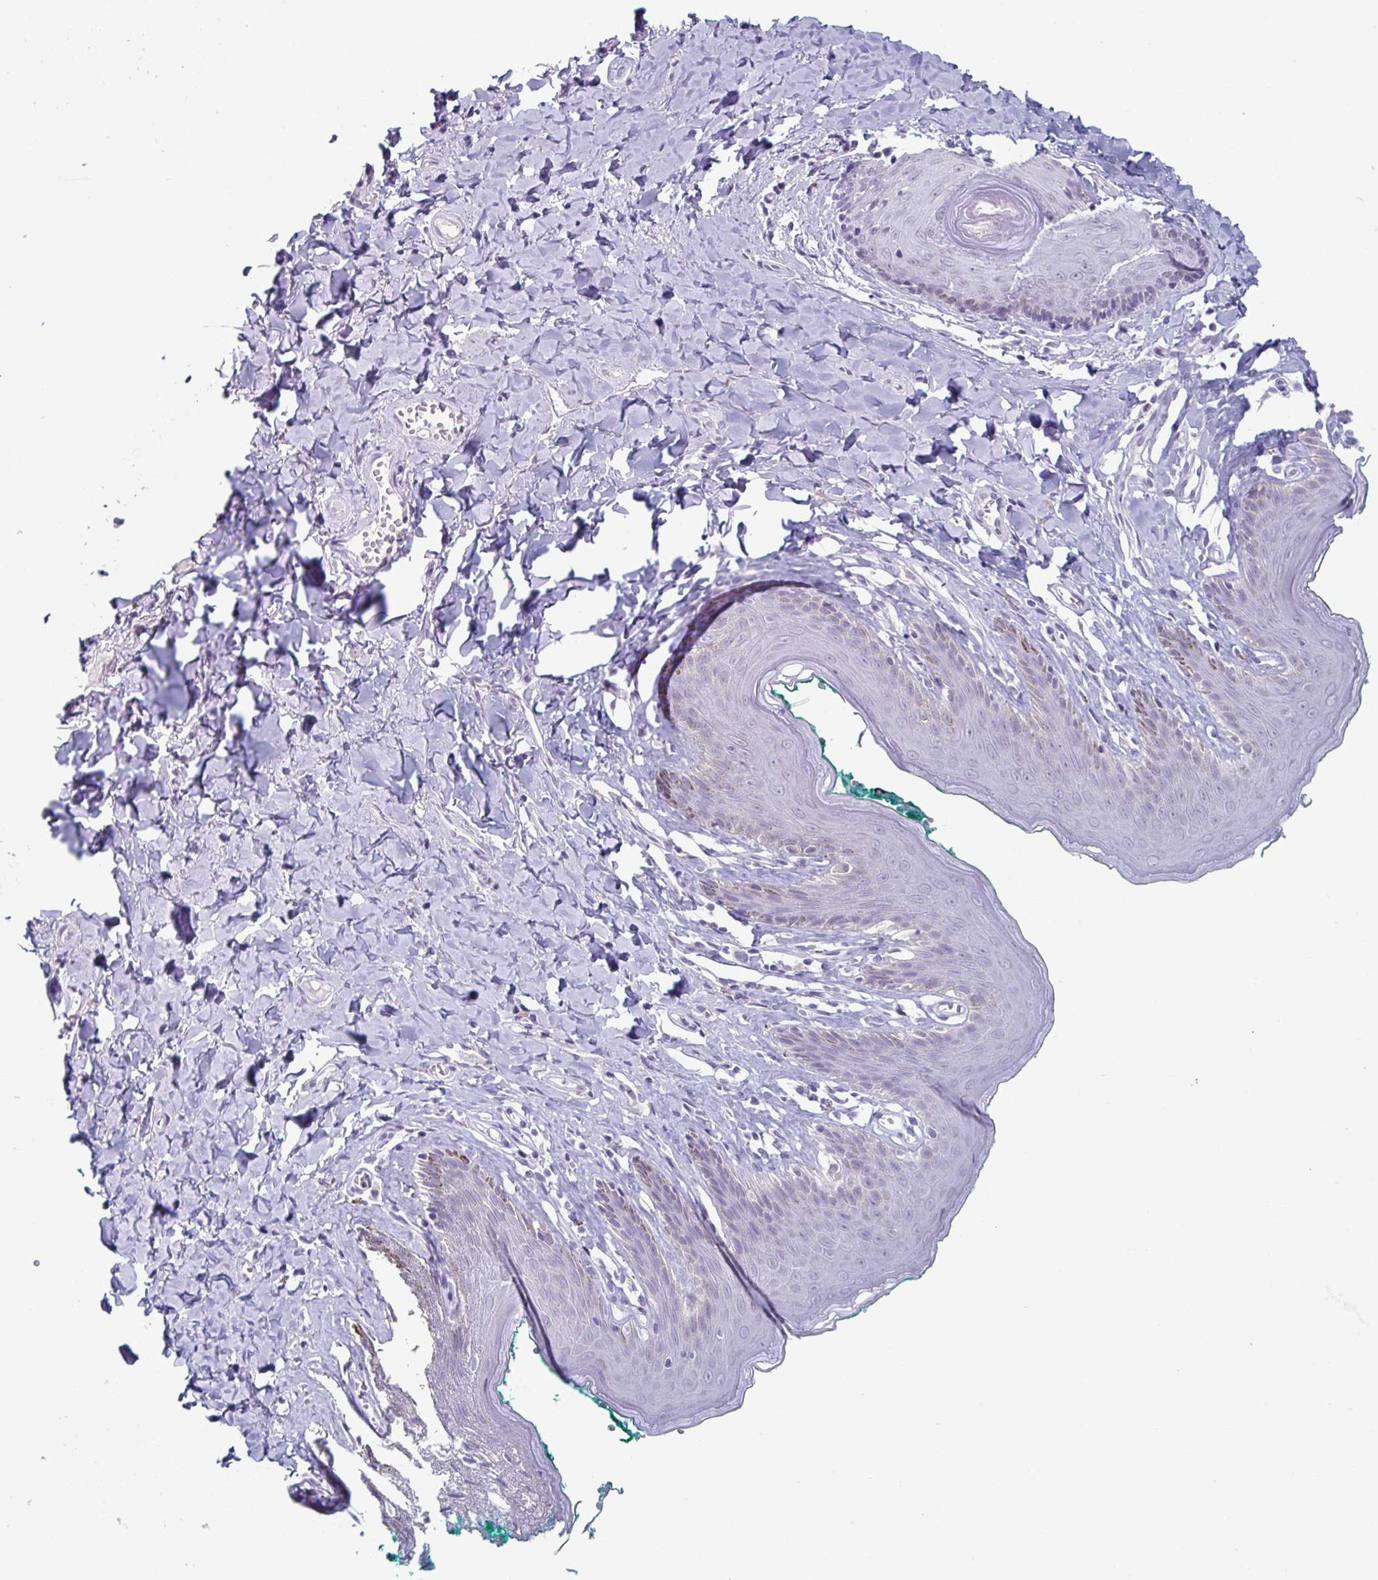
{"staining": {"intensity": "weak", "quantity": "<25%", "location": "nuclear"}, "tissue": "skin", "cell_type": "Epidermal cells", "image_type": "normal", "snomed": [{"axis": "morphology", "description": "Normal tissue, NOS"}, {"axis": "topography", "description": "Vulva"}, {"axis": "topography", "description": "Peripheral nerve tissue"}], "caption": "The micrograph demonstrates no staining of epidermal cells in normal skin. (DAB (3,3'-diaminobenzidine) immunohistochemistry, high magnification).", "gene": "VSIG10L", "patient": {"sex": "female", "age": 66}}